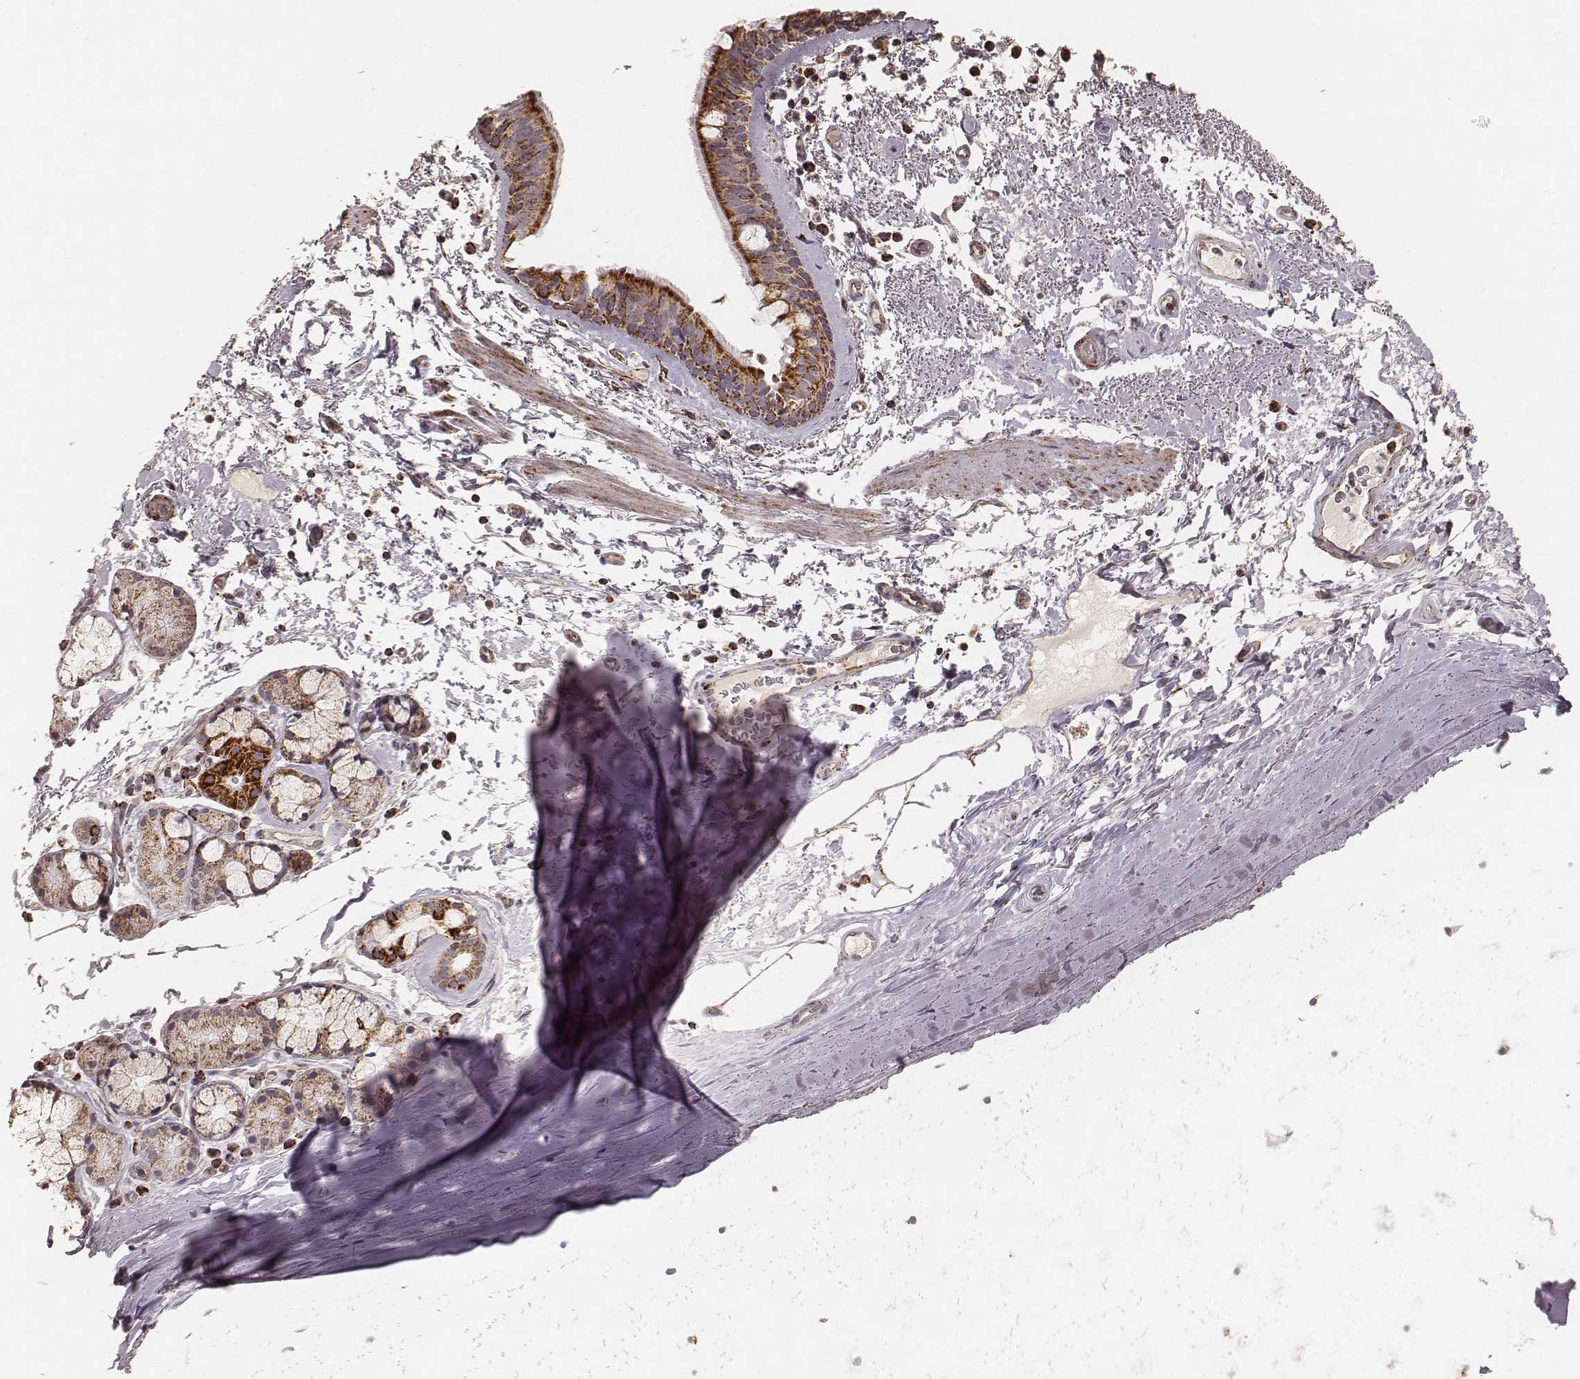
{"staining": {"intensity": "strong", "quantity": ">75%", "location": "cytoplasmic/membranous"}, "tissue": "bronchus", "cell_type": "Respiratory epithelial cells", "image_type": "normal", "snomed": [{"axis": "morphology", "description": "Normal tissue, NOS"}, {"axis": "topography", "description": "Bronchus"}], "caption": "An image of bronchus stained for a protein exhibits strong cytoplasmic/membranous brown staining in respiratory epithelial cells. (Stains: DAB in brown, nuclei in blue, Microscopy: brightfield microscopy at high magnification).", "gene": "CS", "patient": {"sex": "female", "age": 64}}